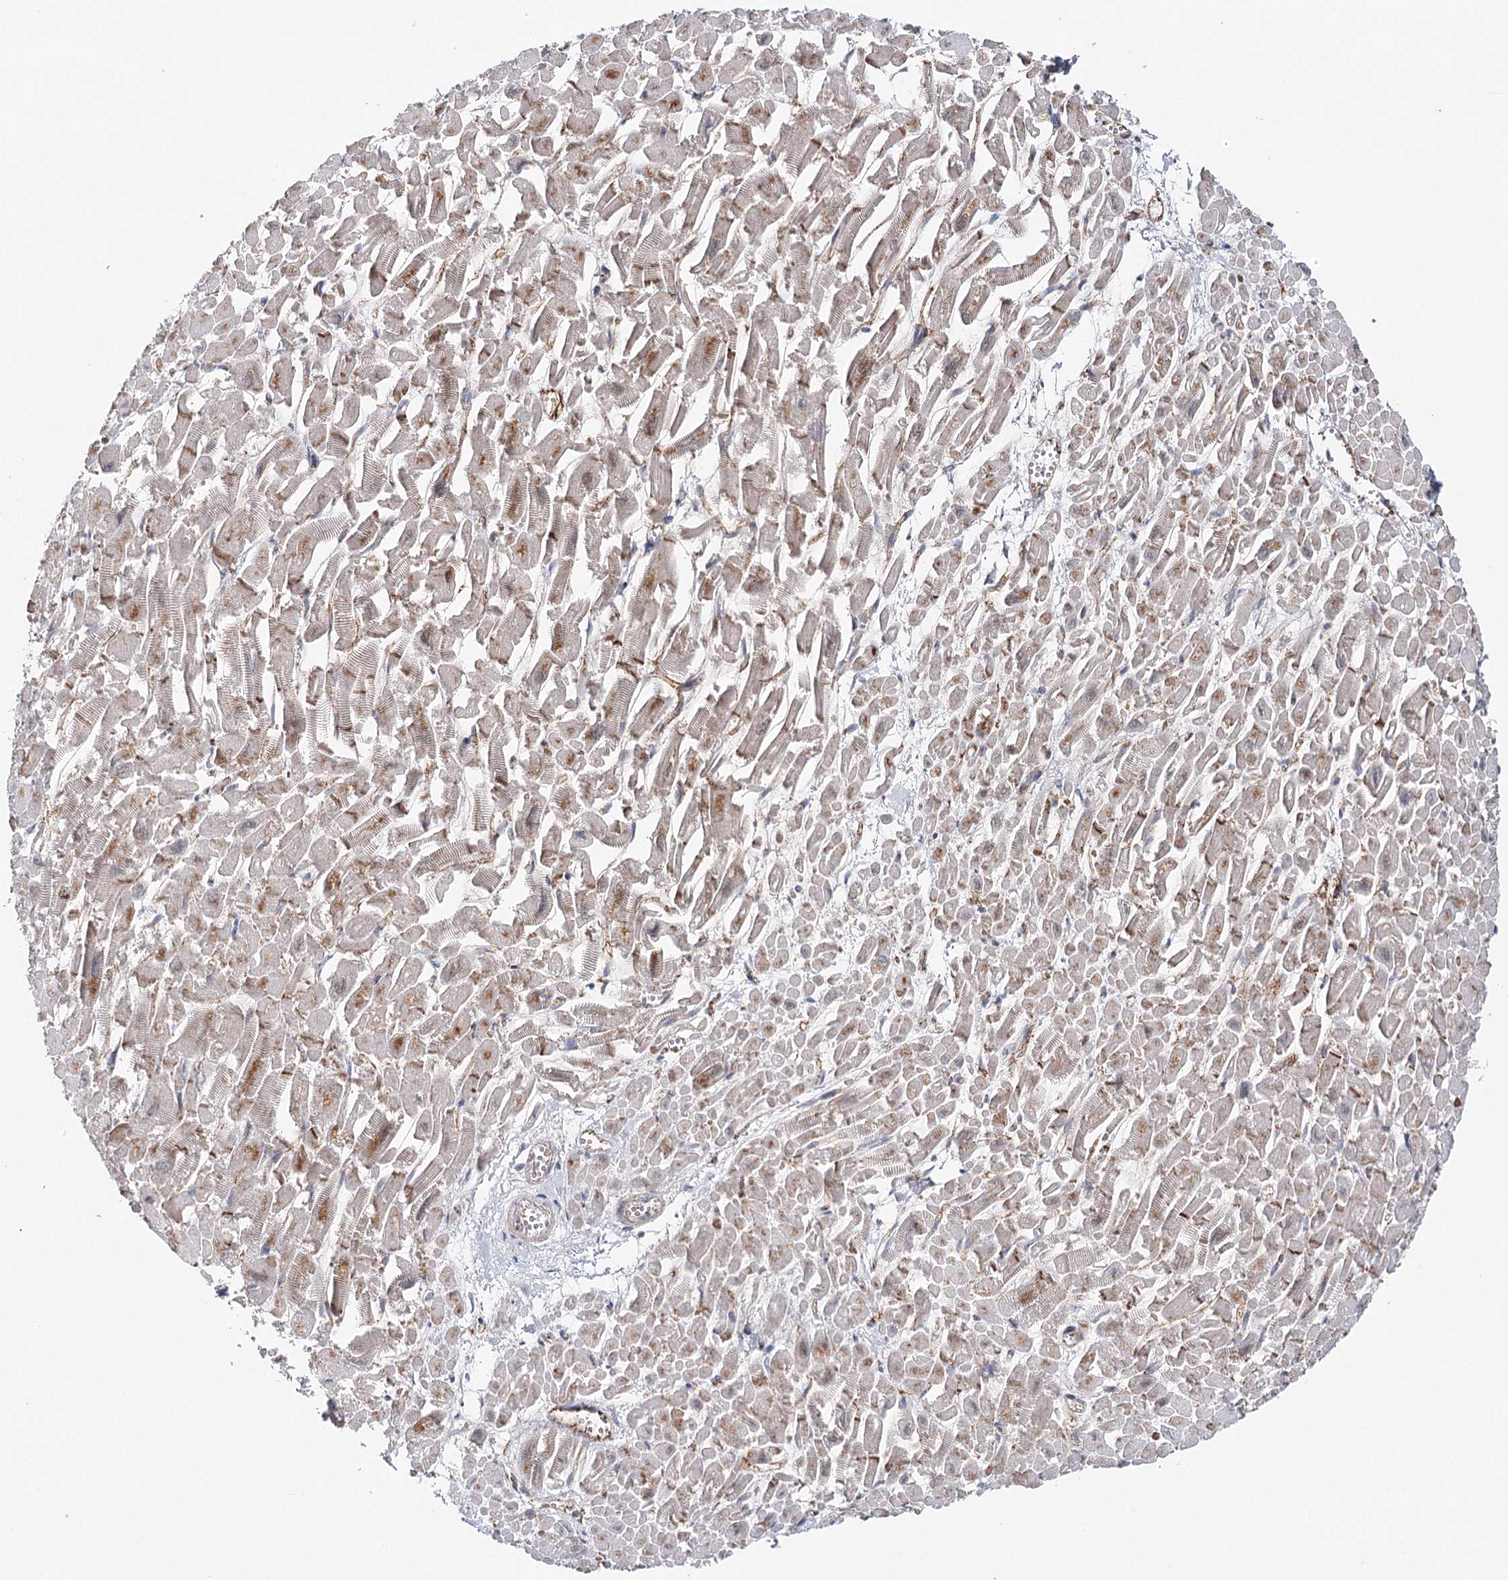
{"staining": {"intensity": "moderate", "quantity": "25%-75%", "location": "cytoplasmic/membranous"}, "tissue": "heart muscle", "cell_type": "Cardiomyocytes", "image_type": "normal", "snomed": [{"axis": "morphology", "description": "Normal tissue, NOS"}, {"axis": "topography", "description": "Heart"}], "caption": "The micrograph displays immunohistochemical staining of benign heart muscle. There is moderate cytoplasmic/membranous staining is appreciated in about 25%-75% of cardiomyocytes.", "gene": "PKP4", "patient": {"sex": "male", "age": 54}}